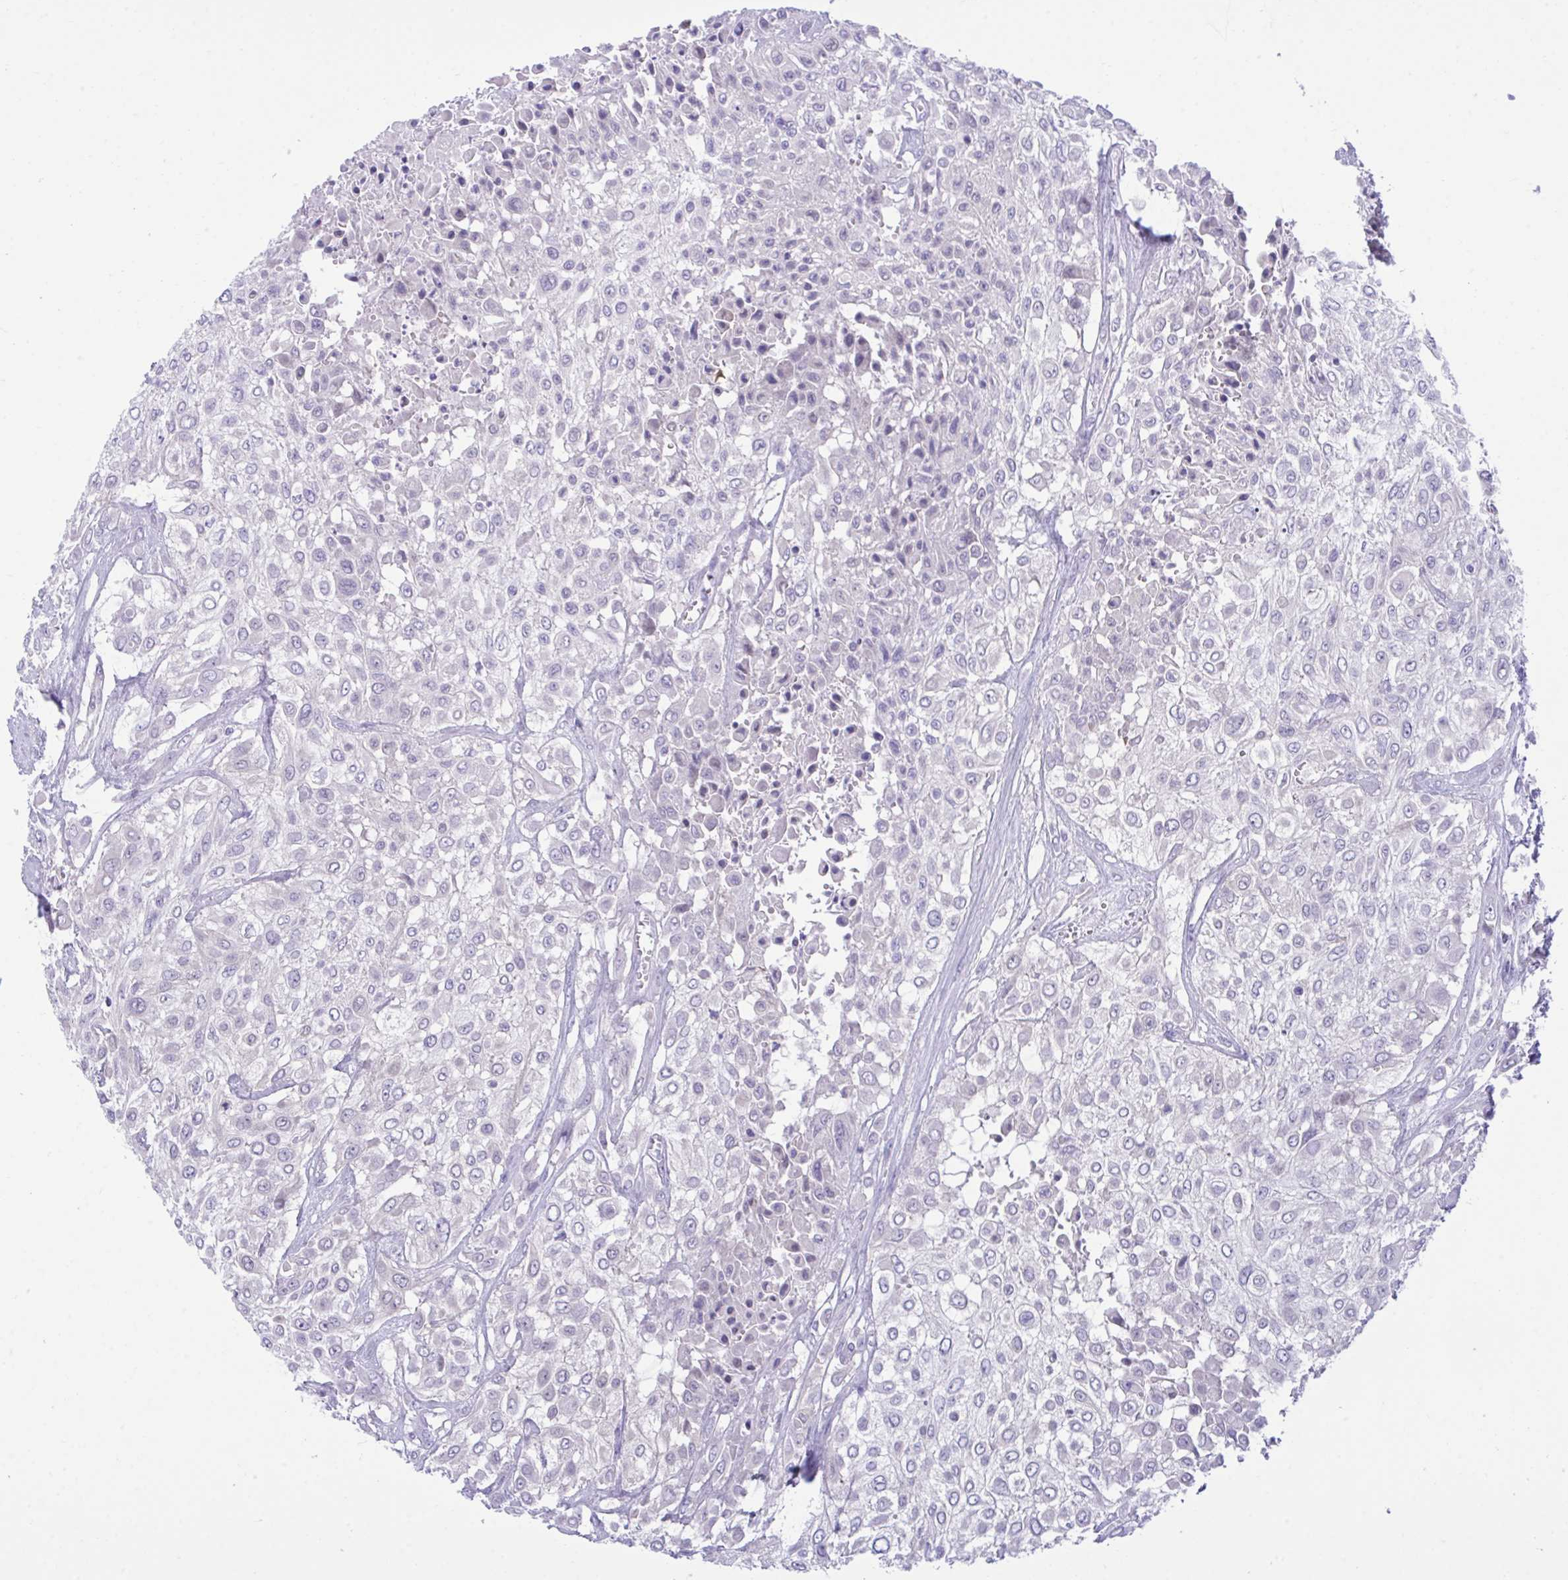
{"staining": {"intensity": "negative", "quantity": "none", "location": "none"}, "tissue": "urothelial cancer", "cell_type": "Tumor cells", "image_type": "cancer", "snomed": [{"axis": "morphology", "description": "Urothelial carcinoma, High grade"}, {"axis": "topography", "description": "Urinary bladder"}], "caption": "Histopathology image shows no protein staining in tumor cells of urothelial cancer tissue.", "gene": "PLEKHH1", "patient": {"sex": "male", "age": 57}}